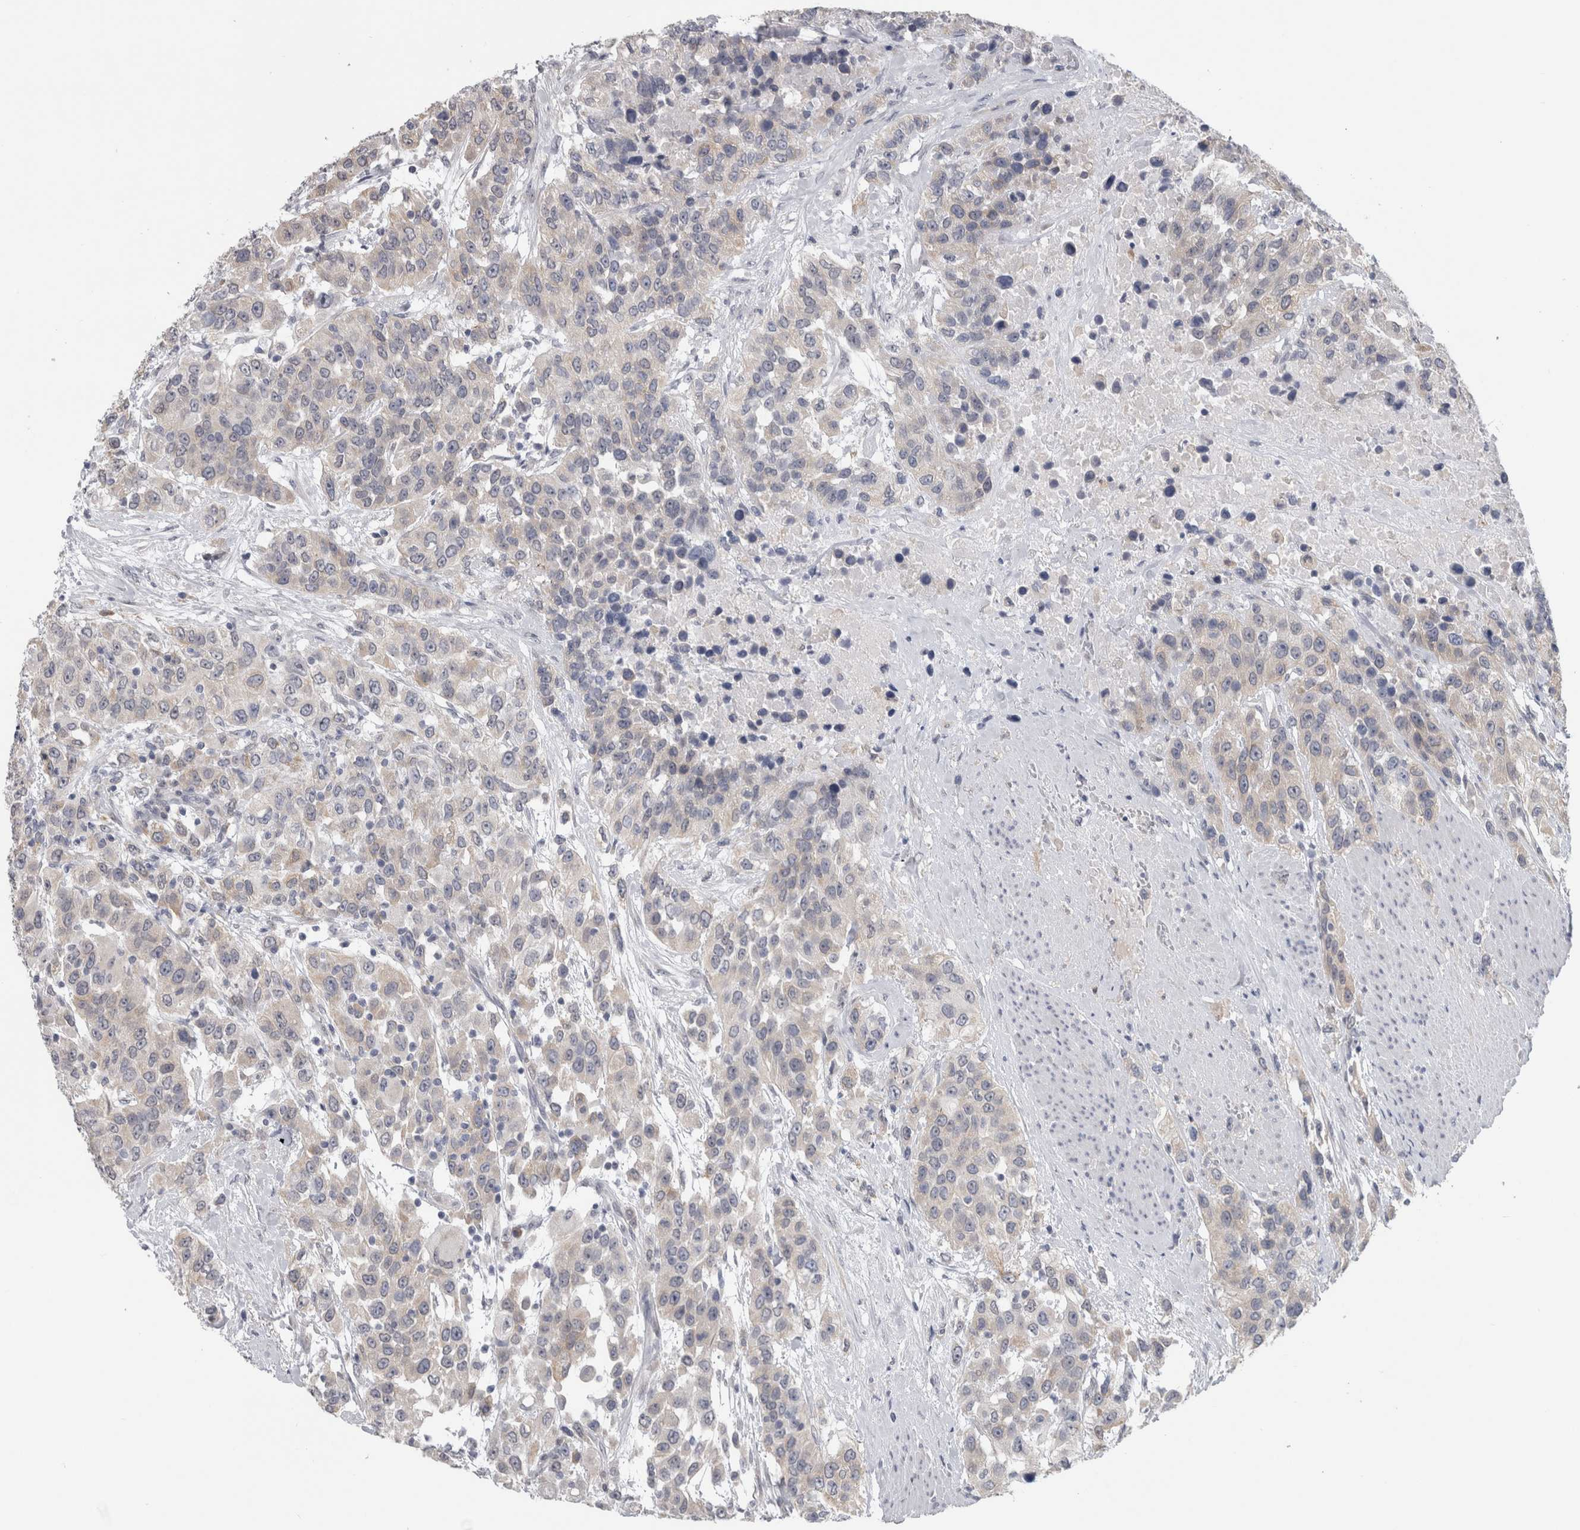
{"staining": {"intensity": "negative", "quantity": "none", "location": "none"}, "tissue": "urothelial cancer", "cell_type": "Tumor cells", "image_type": "cancer", "snomed": [{"axis": "morphology", "description": "Urothelial carcinoma, High grade"}, {"axis": "topography", "description": "Urinary bladder"}], "caption": "Tumor cells show no significant expression in urothelial carcinoma (high-grade).", "gene": "TMEM242", "patient": {"sex": "female", "age": 80}}